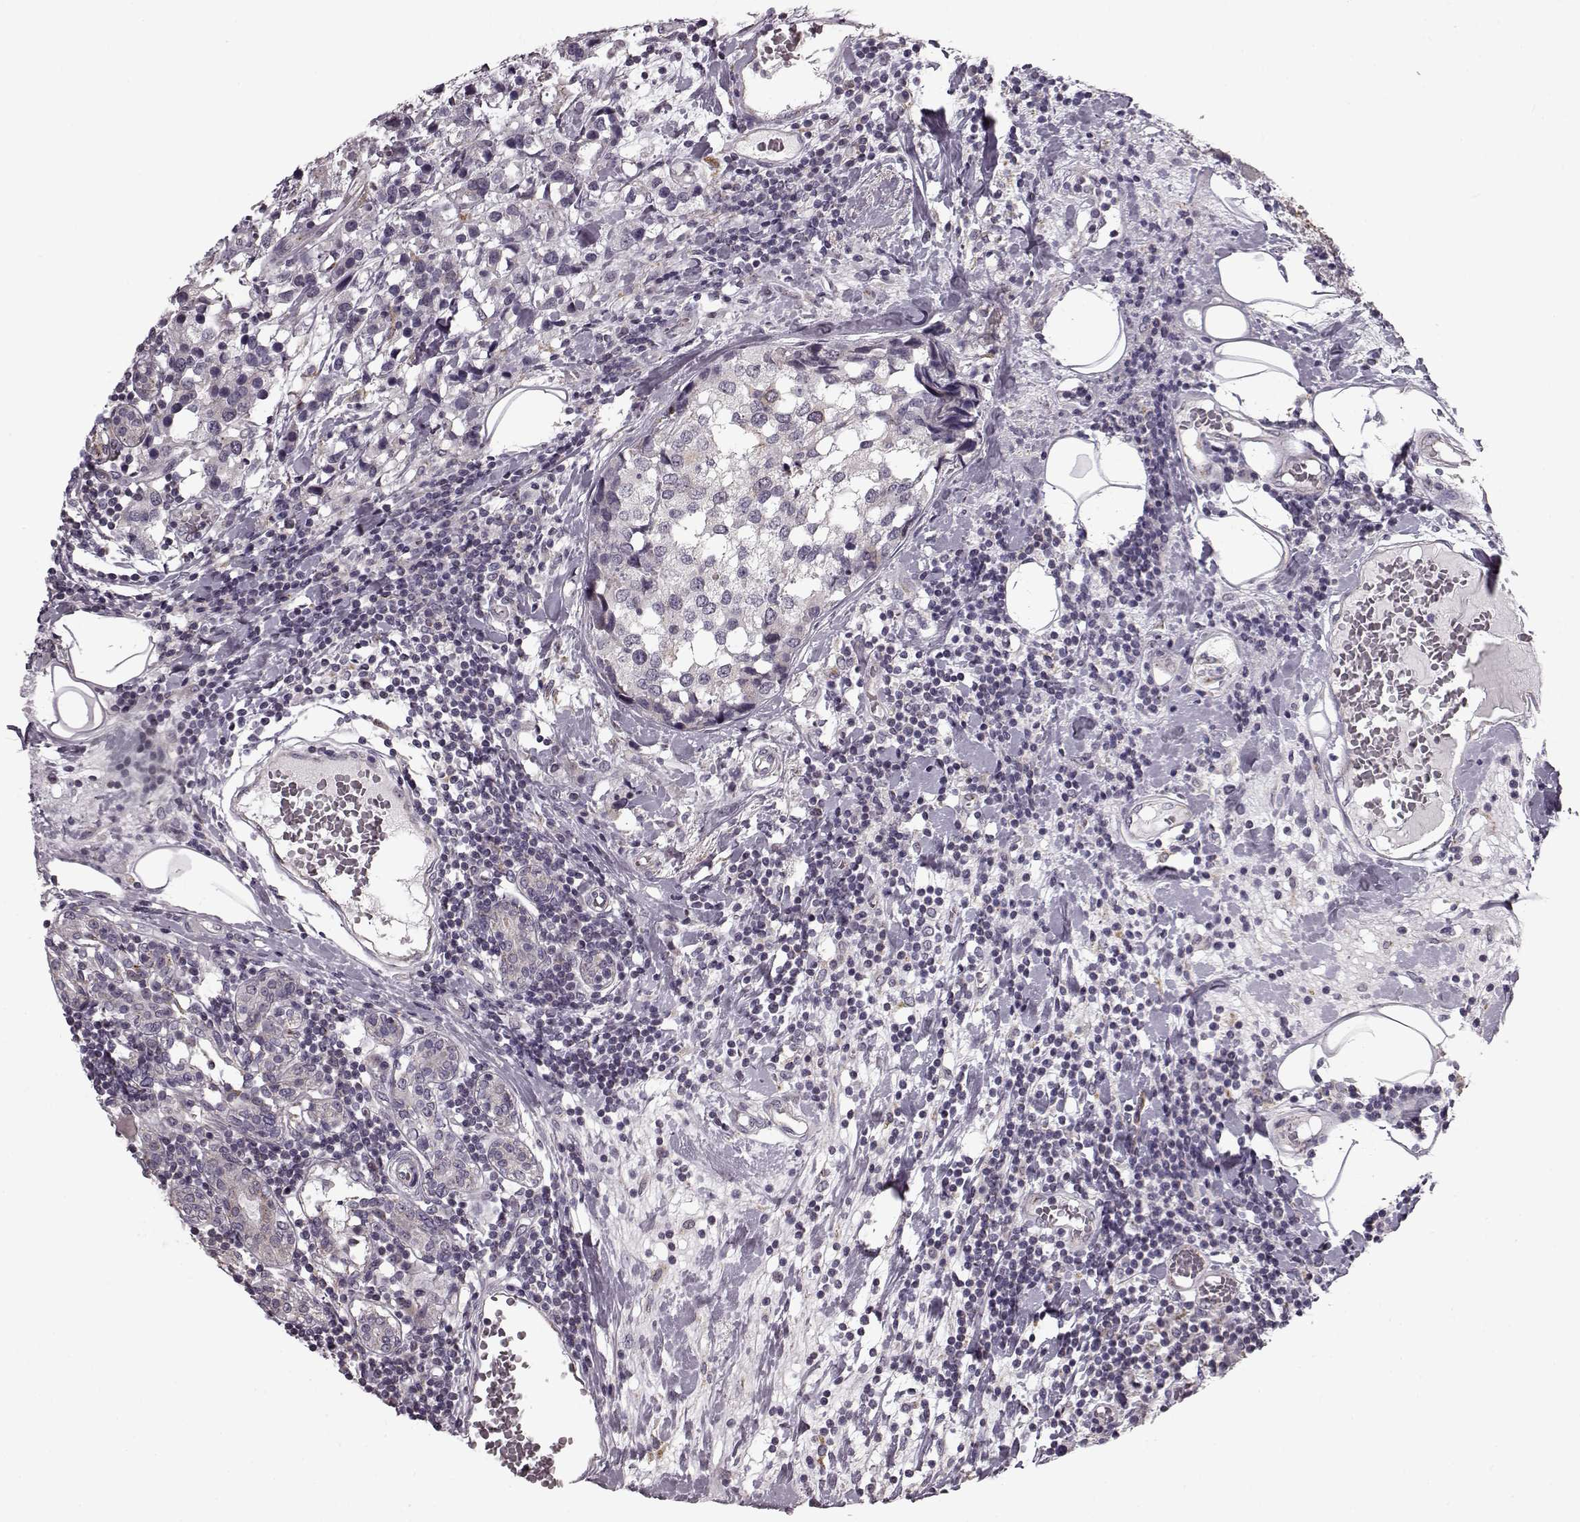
{"staining": {"intensity": "negative", "quantity": "none", "location": "none"}, "tissue": "breast cancer", "cell_type": "Tumor cells", "image_type": "cancer", "snomed": [{"axis": "morphology", "description": "Lobular carcinoma"}, {"axis": "topography", "description": "Breast"}], "caption": "Image shows no protein staining in tumor cells of breast lobular carcinoma tissue.", "gene": "HMMR", "patient": {"sex": "female", "age": 59}}